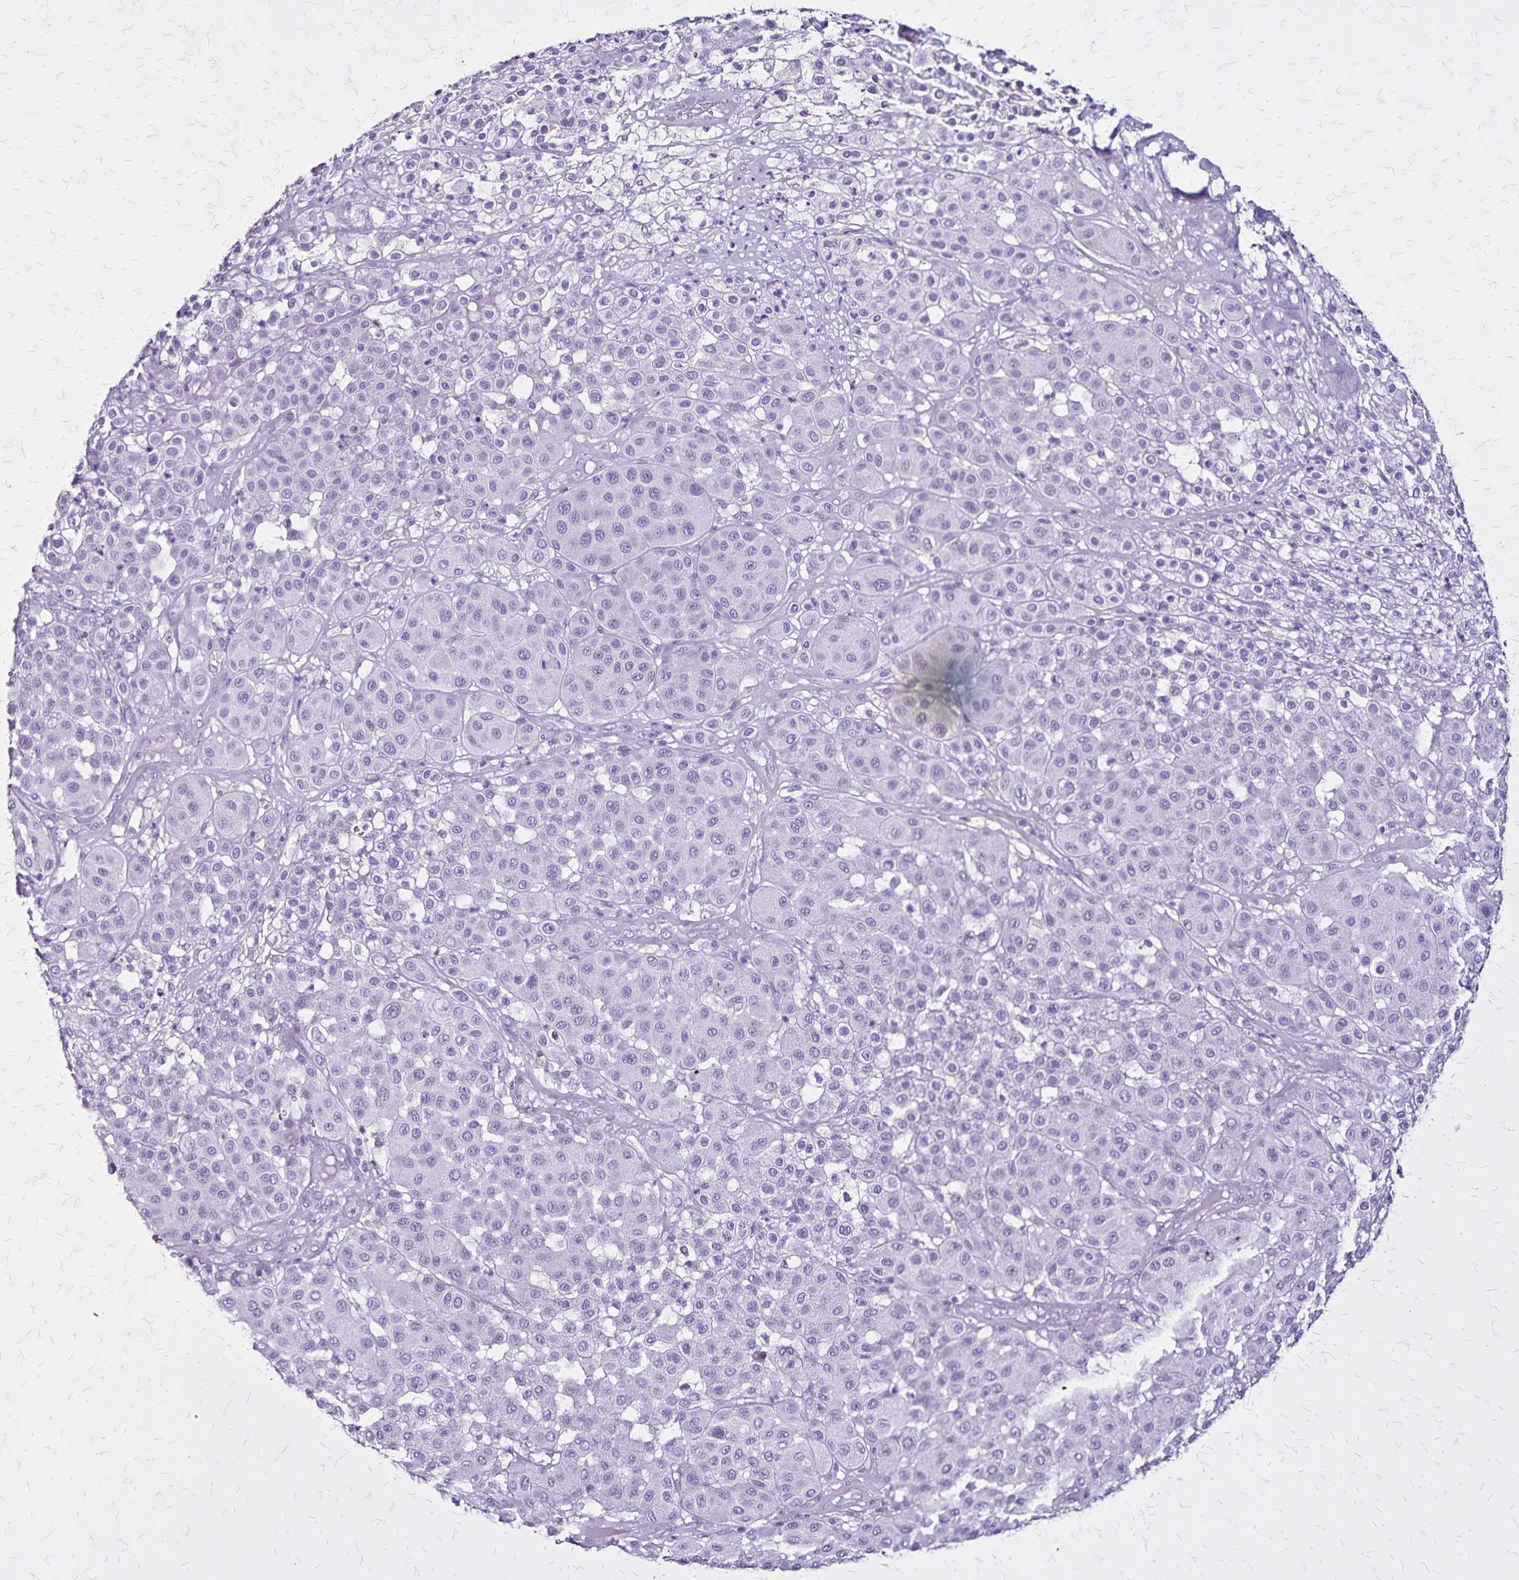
{"staining": {"intensity": "negative", "quantity": "none", "location": "none"}, "tissue": "melanoma", "cell_type": "Tumor cells", "image_type": "cancer", "snomed": [{"axis": "morphology", "description": "Malignant melanoma, Metastatic site"}, {"axis": "topography", "description": "Smooth muscle"}], "caption": "Histopathology image shows no protein positivity in tumor cells of malignant melanoma (metastatic site) tissue. (DAB (3,3'-diaminobenzidine) immunohistochemistry (IHC) visualized using brightfield microscopy, high magnification).", "gene": "KRT2", "patient": {"sex": "male", "age": 41}}